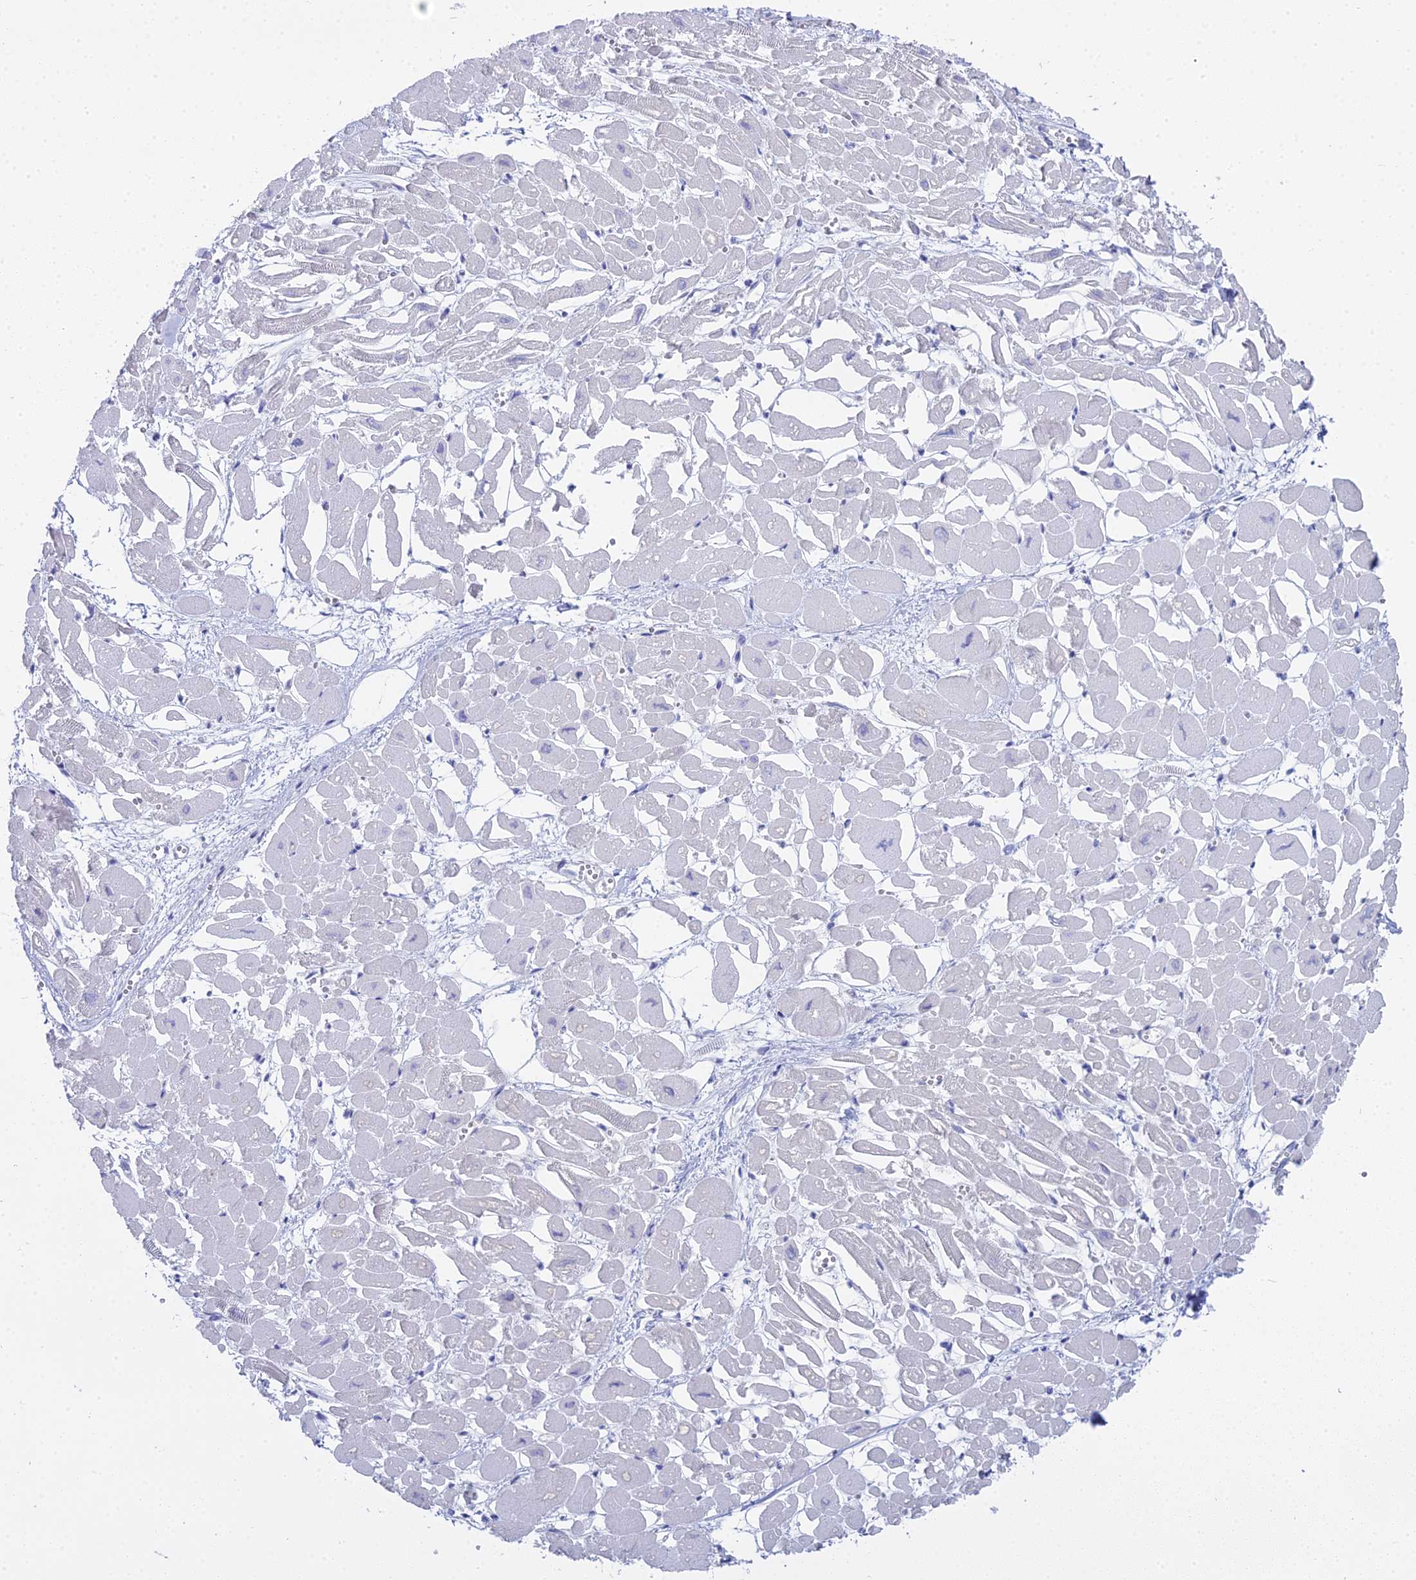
{"staining": {"intensity": "negative", "quantity": "none", "location": "none"}, "tissue": "heart muscle", "cell_type": "Cardiomyocytes", "image_type": "normal", "snomed": [{"axis": "morphology", "description": "Normal tissue, NOS"}, {"axis": "topography", "description": "Heart"}], "caption": "This is an IHC histopathology image of normal heart muscle. There is no positivity in cardiomyocytes.", "gene": "S100A7", "patient": {"sex": "male", "age": 54}}